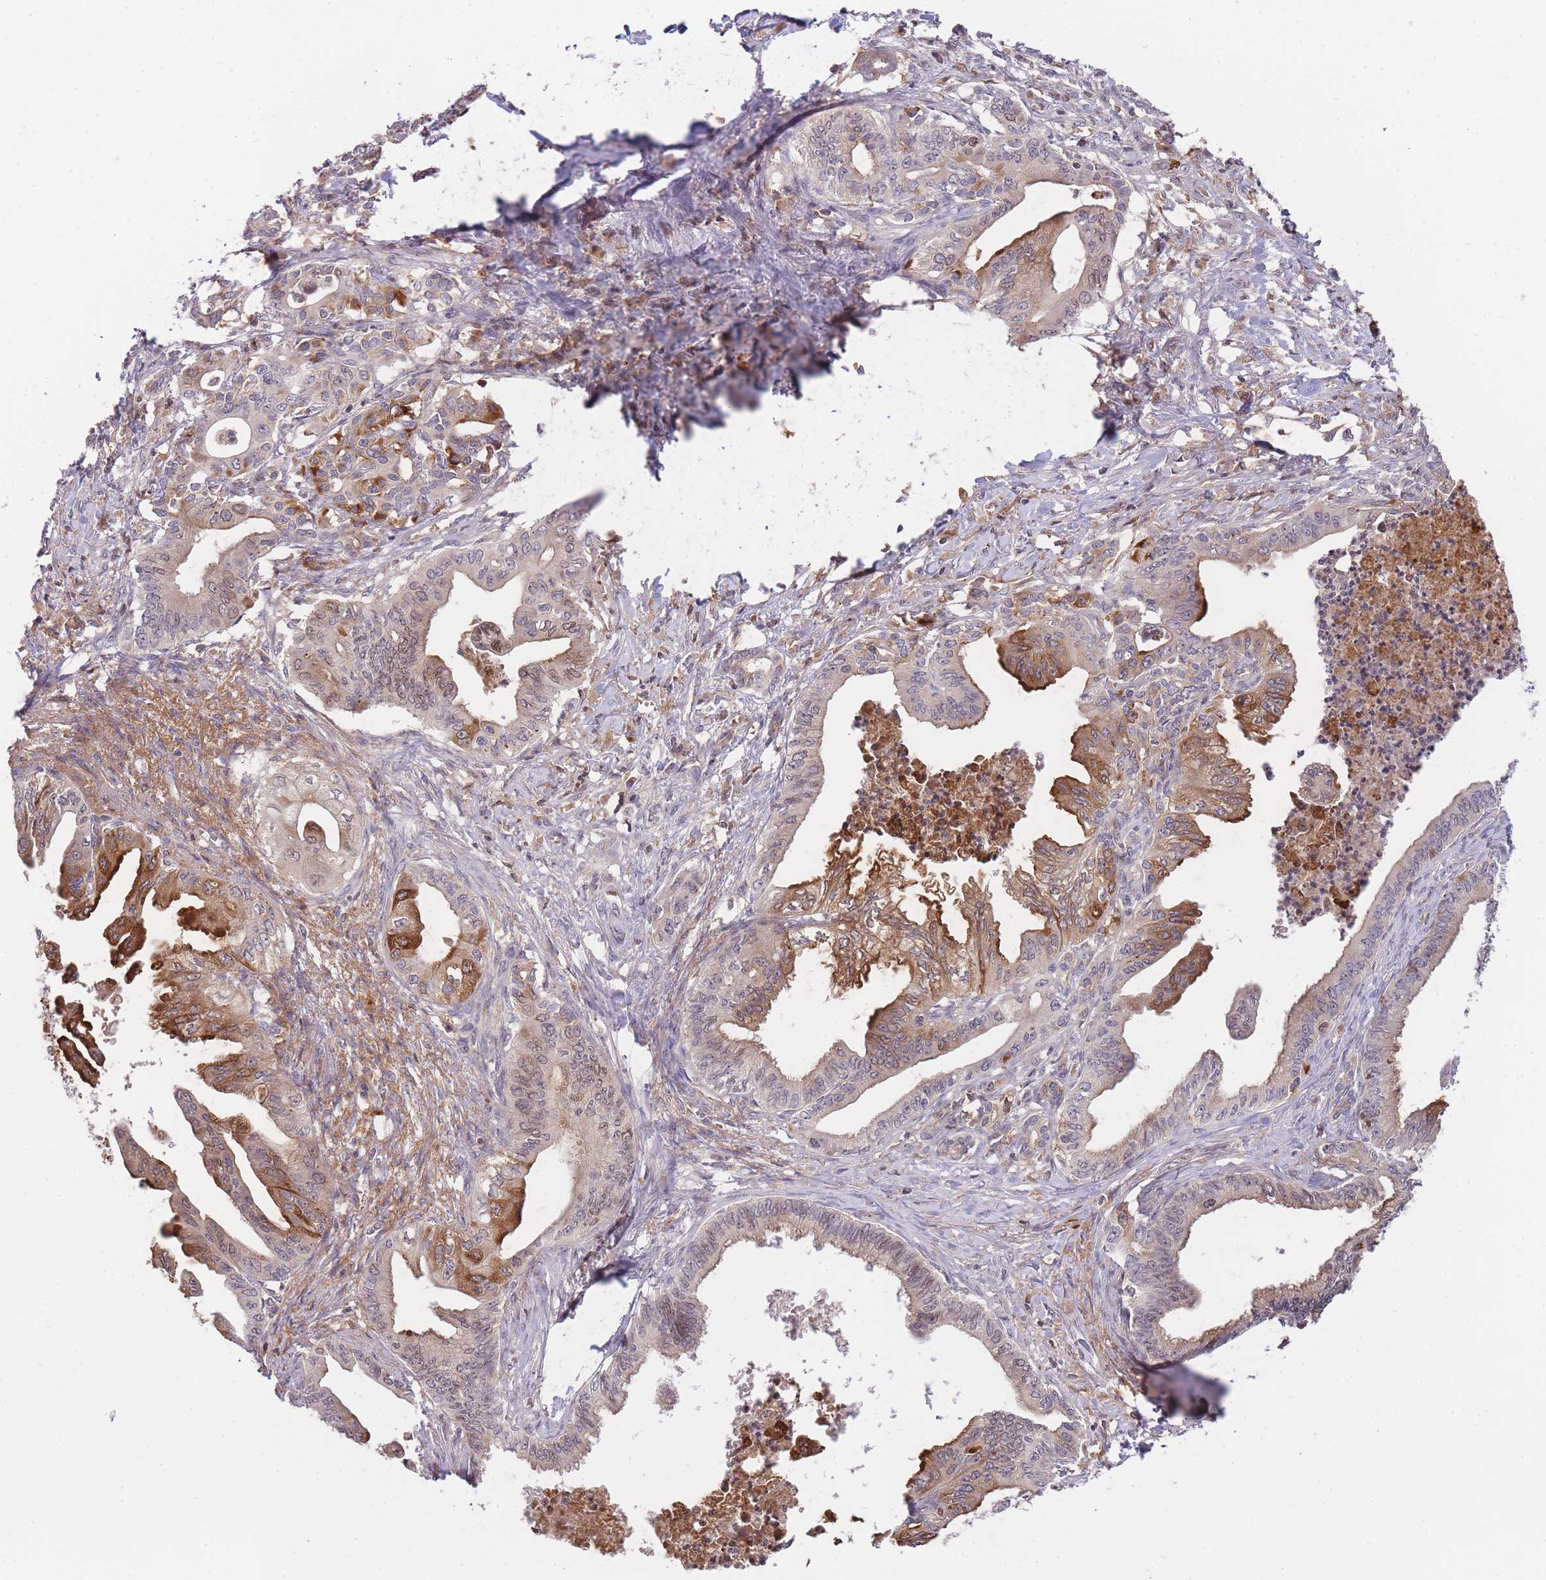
{"staining": {"intensity": "moderate", "quantity": "25%-75%", "location": "cytoplasmic/membranous"}, "tissue": "pancreatic cancer", "cell_type": "Tumor cells", "image_type": "cancer", "snomed": [{"axis": "morphology", "description": "Adenocarcinoma, NOS"}, {"axis": "topography", "description": "Pancreas"}], "caption": "About 25%-75% of tumor cells in adenocarcinoma (pancreatic) show moderate cytoplasmic/membranous protein positivity as visualized by brown immunohistochemical staining.", "gene": "RALGDS", "patient": {"sex": "male", "age": 58}}